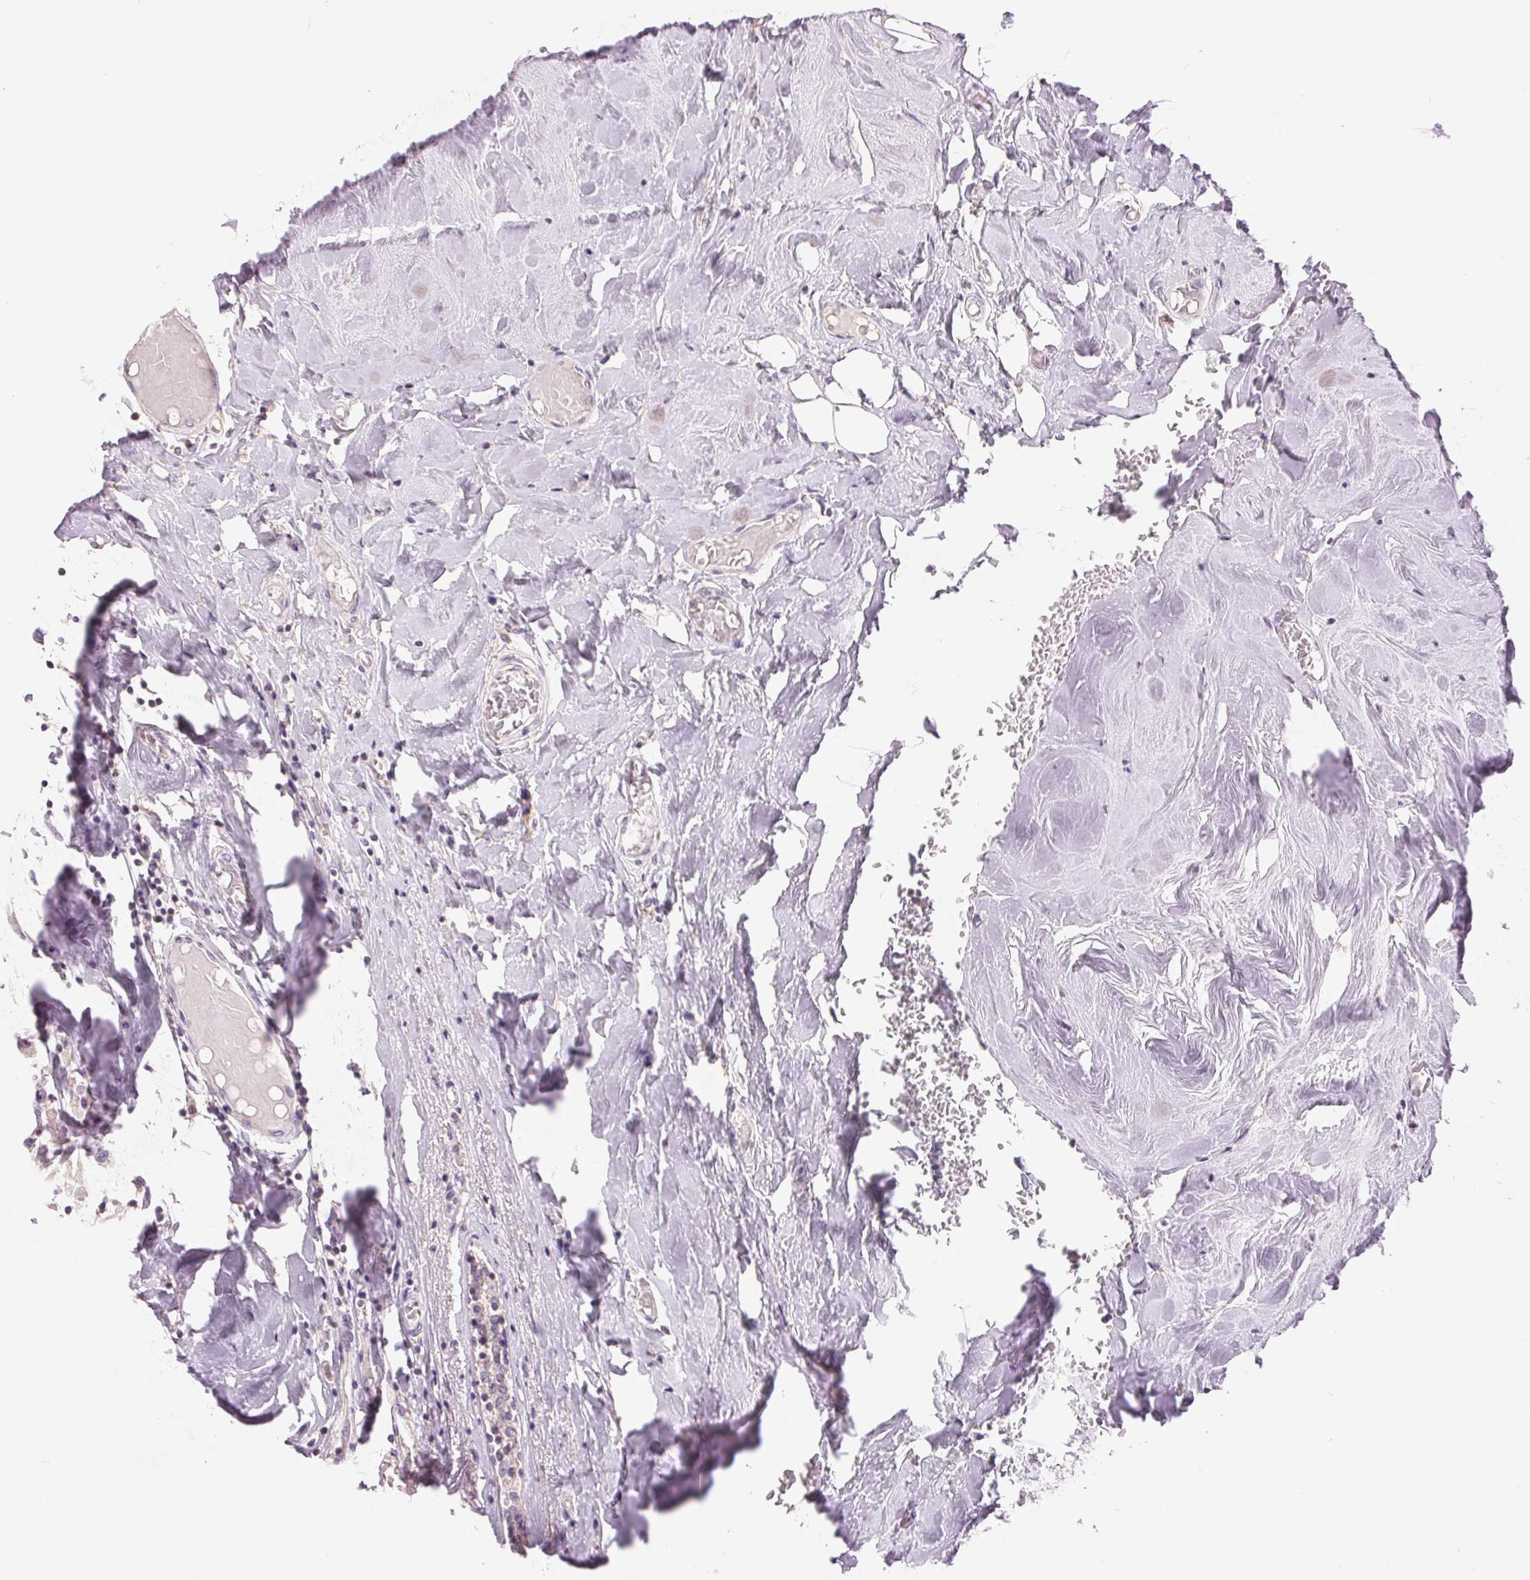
{"staining": {"intensity": "negative", "quantity": "none", "location": "none"}, "tissue": "breast cancer", "cell_type": "Tumor cells", "image_type": "cancer", "snomed": [{"axis": "morphology", "description": "Duct carcinoma"}, {"axis": "topography", "description": "Breast"}], "caption": "This image is of breast intraductal carcinoma stained with IHC to label a protein in brown with the nuclei are counter-stained blue. There is no staining in tumor cells.", "gene": "FXYD4", "patient": {"sex": "female", "age": 61}}